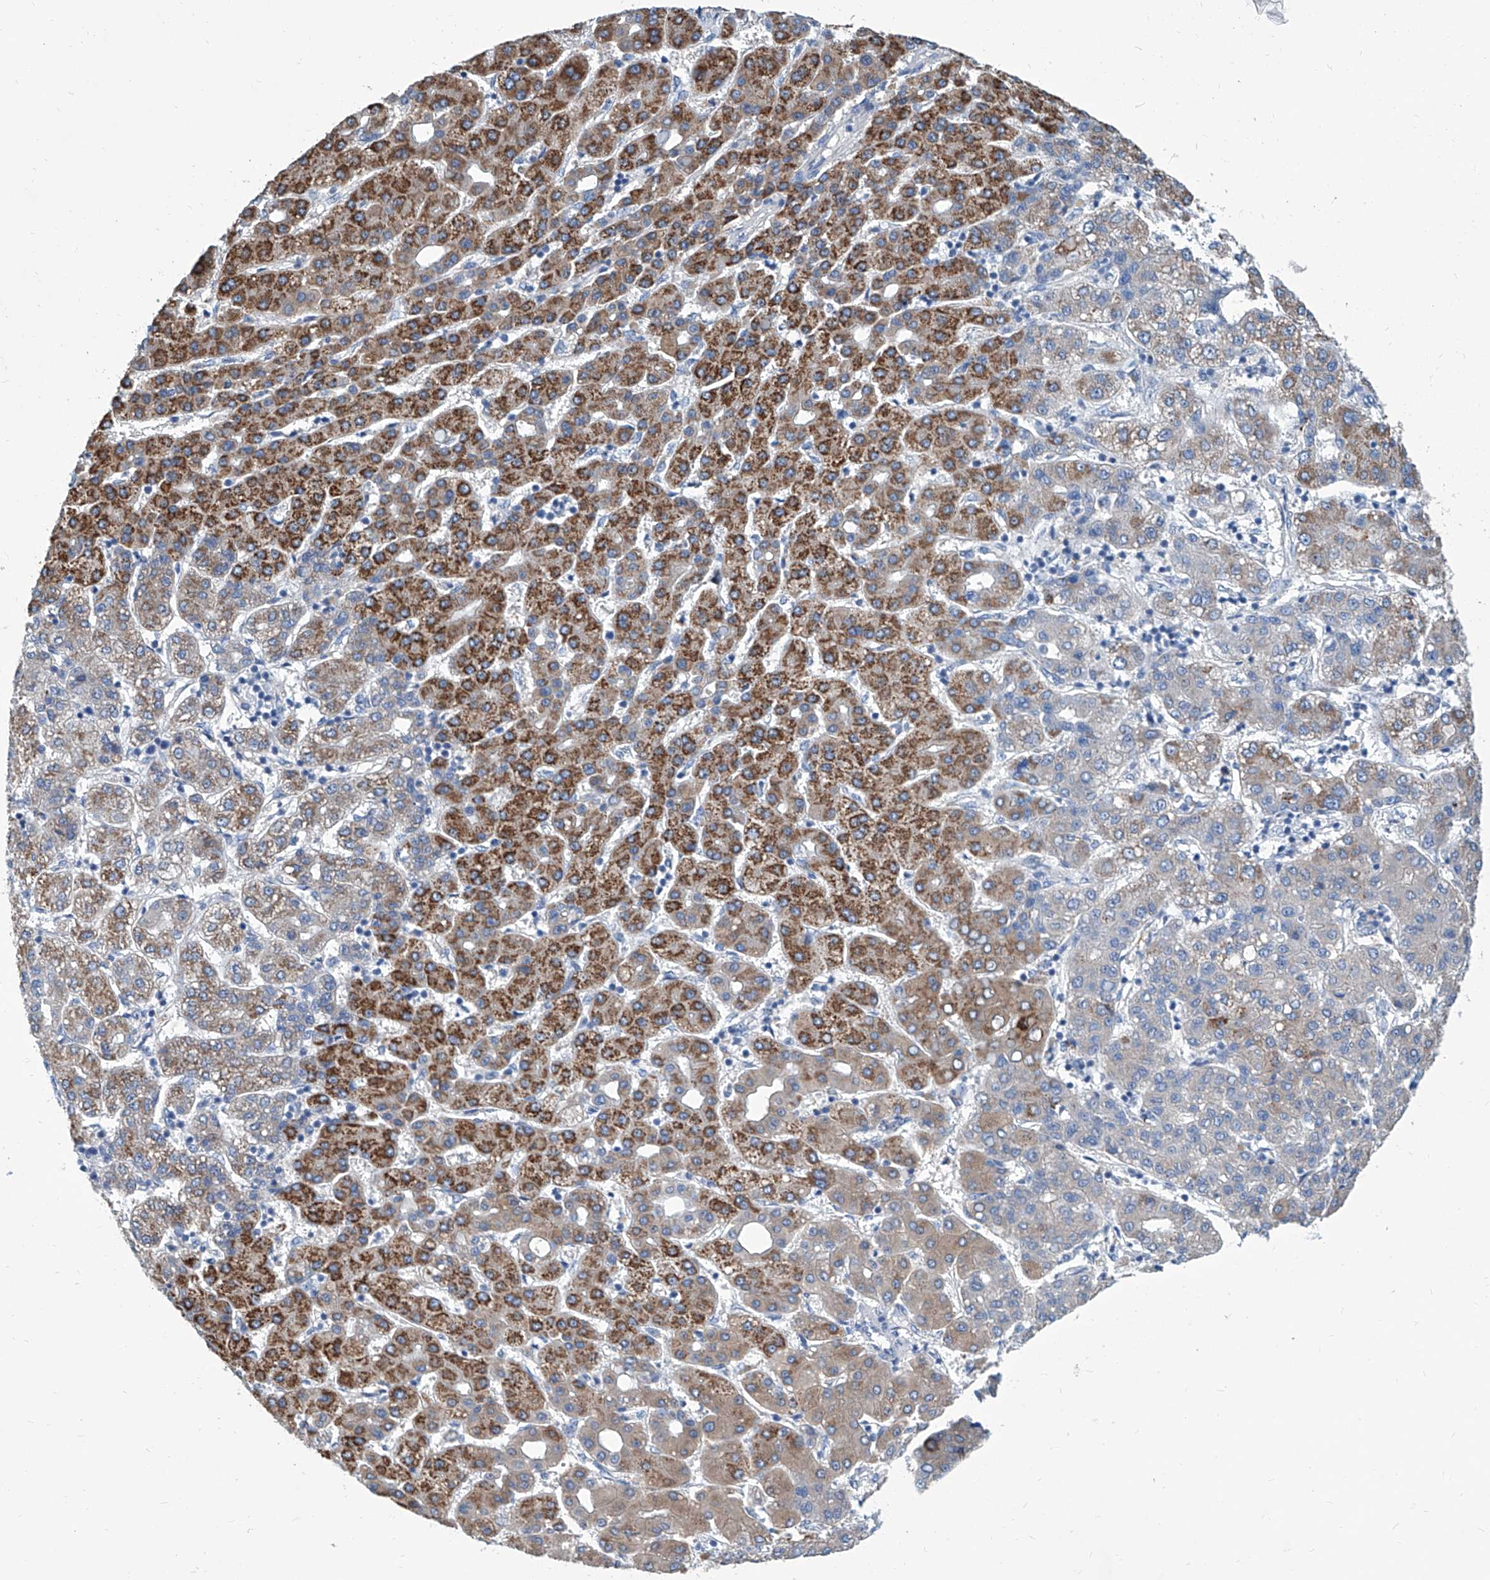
{"staining": {"intensity": "strong", "quantity": "25%-75%", "location": "cytoplasmic/membranous"}, "tissue": "liver cancer", "cell_type": "Tumor cells", "image_type": "cancer", "snomed": [{"axis": "morphology", "description": "Carcinoma, Hepatocellular, NOS"}, {"axis": "topography", "description": "Liver"}], "caption": "Tumor cells exhibit high levels of strong cytoplasmic/membranous staining in about 25%-75% of cells in hepatocellular carcinoma (liver).", "gene": "ZNF519", "patient": {"sex": "male", "age": 65}}